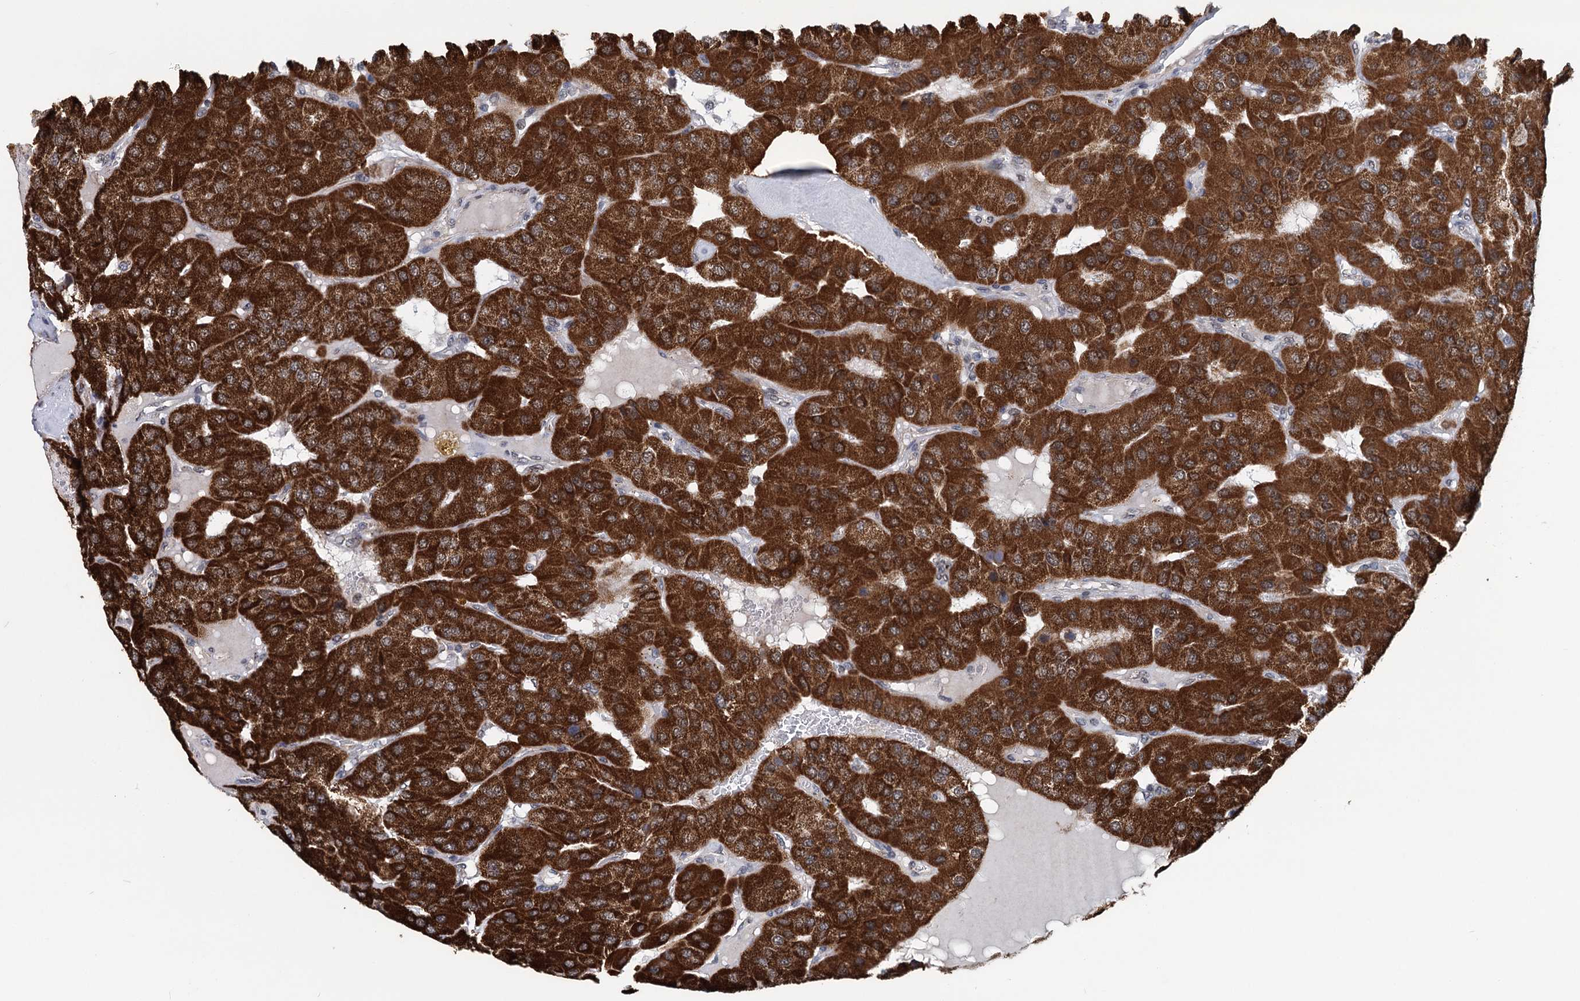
{"staining": {"intensity": "strong", "quantity": ">75%", "location": "cytoplasmic/membranous"}, "tissue": "parathyroid gland", "cell_type": "Glandular cells", "image_type": "normal", "snomed": [{"axis": "morphology", "description": "Normal tissue, NOS"}, {"axis": "morphology", "description": "Adenoma, NOS"}, {"axis": "topography", "description": "Parathyroid gland"}], "caption": "Human parathyroid gland stained for a protein (brown) exhibits strong cytoplasmic/membranous positive staining in about >75% of glandular cells.", "gene": "MORN3", "patient": {"sex": "female", "age": 86}}